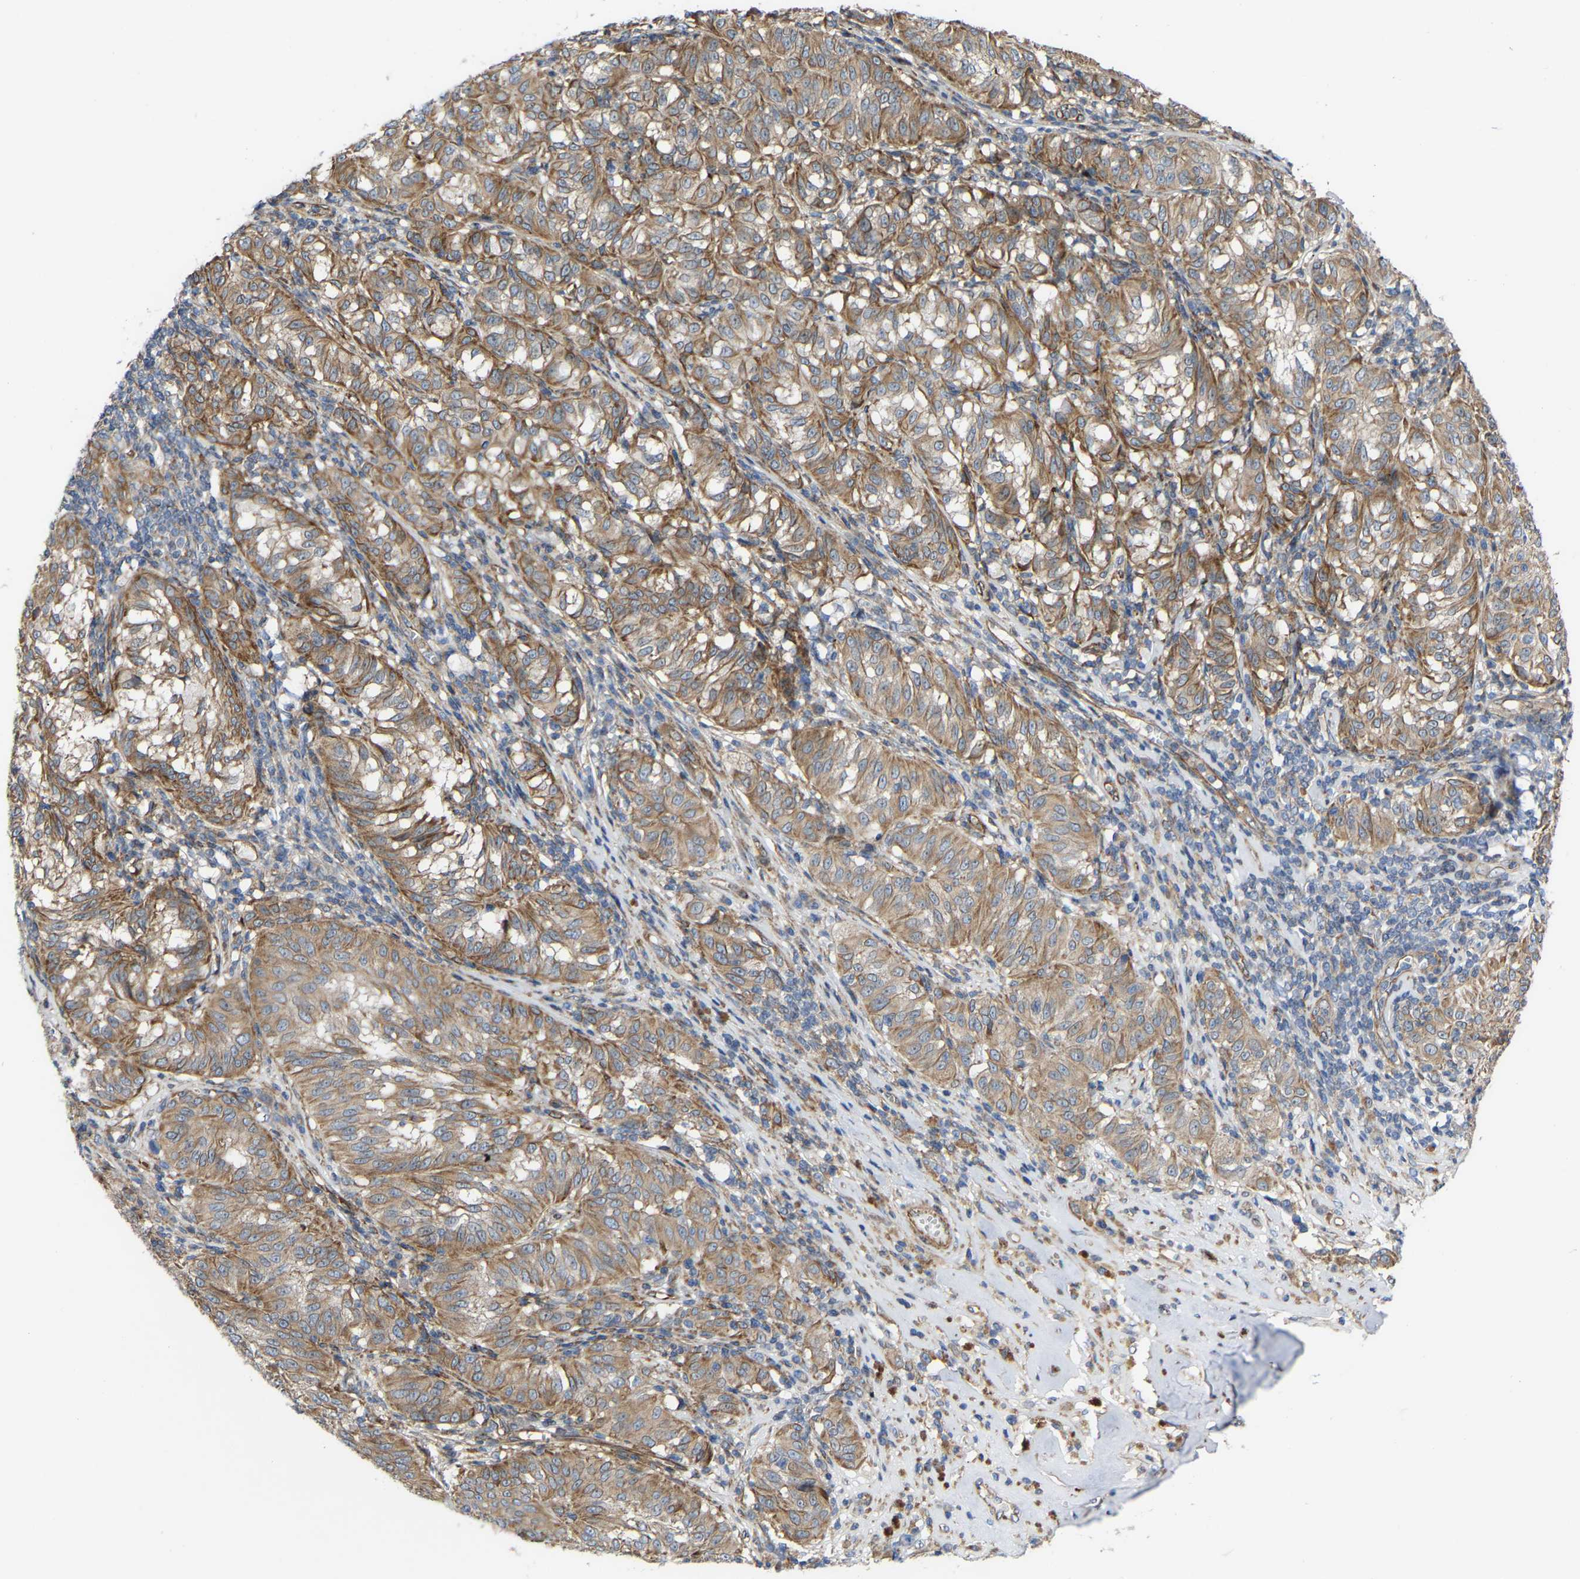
{"staining": {"intensity": "moderate", "quantity": ">75%", "location": "cytoplasmic/membranous"}, "tissue": "melanoma", "cell_type": "Tumor cells", "image_type": "cancer", "snomed": [{"axis": "morphology", "description": "Malignant melanoma, NOS"}, {"axis": "topography", "description": "Skin"}], "caption": "Malignant melanoma tissue exhibits moderate cytoplasmic/membranous staining in about >75% of tumor cells", "gene": "TOR1B", "patient": {"sex": "female", "age": 72}}